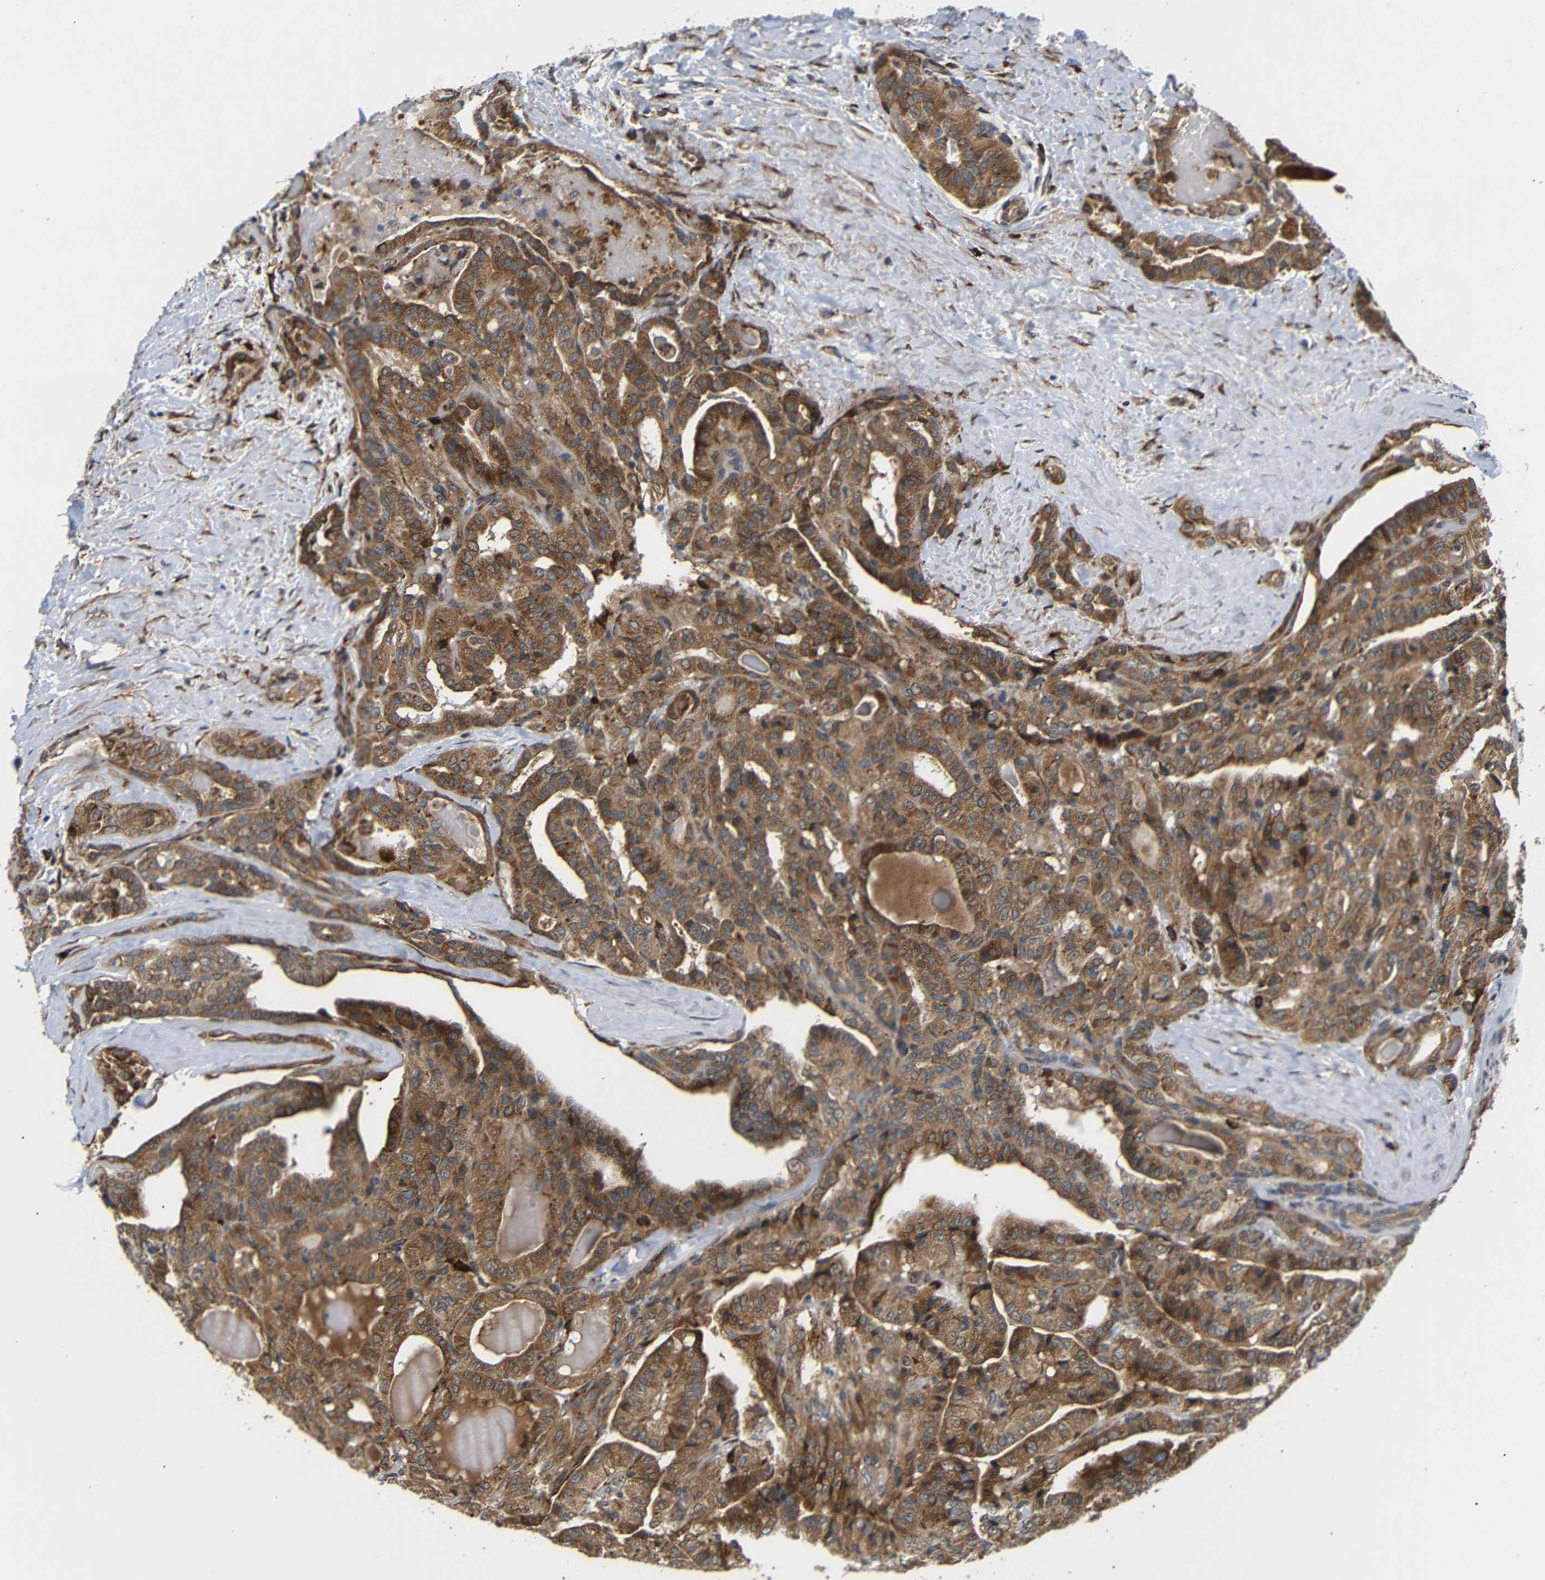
{"staining": {"intensity": "moderate", "quantity": ">75%", "location": "cytoplasmic/membranous"}, "tissue": "thyroid cancer", "cell_type": "Tumor cells", "image_type": "cancer", "snomed": [{"axis": "morphology", "description": "Papillary adenocarcinoma, NOS"}, {"axis": "topography", "description": "Thyroid gland"}], "caption": "Thyroid cancer (papillary adenocarcinoma) stained for a protein (brown) demonstrates moderate cytoplasmic/membranous positive positivity in approximately >75% of tumor cells.", "gene": "KANK4", "patient": {"sex": "male", "age": 77}}